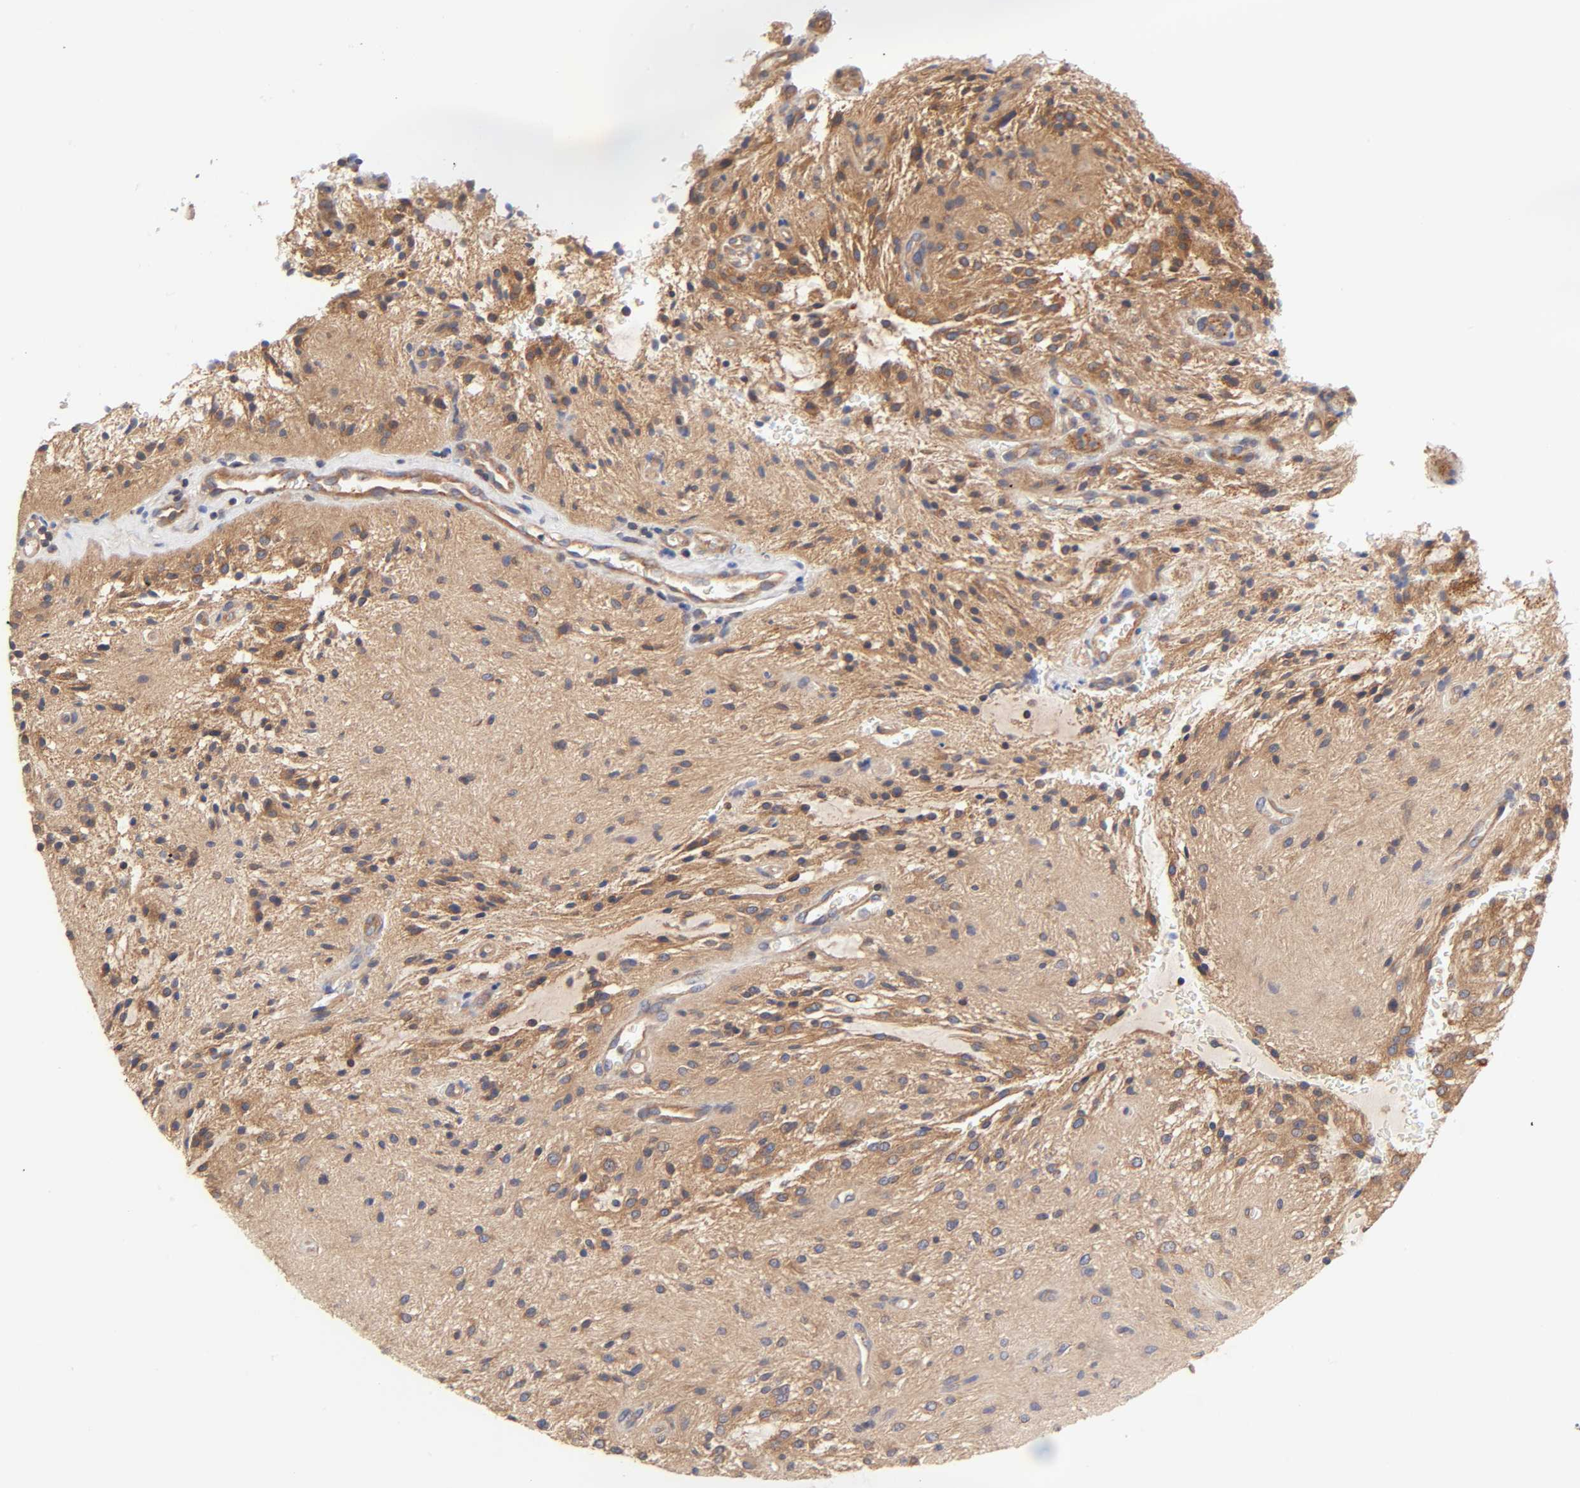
{"staining": {"intensity": "moderate", "quantity": ">75%", "location": "cytoplasmic/membranous"}, "tissue": "glioma", "cell_type": "Tumor cells", "image_type": "cancer", "snomed": [{"axis": "morphology", "description": "Glioma, malignant, NOS"}, {"axis": "topography", "description": "Cerebellum"}], "caption": "A brown stain highlights moderate cytoplasmic/membranous positivity of a protein in human glioma (malignant) tumor cells.", "gene": "STRN3", "patient": {"sex": "female", "age": 10}}